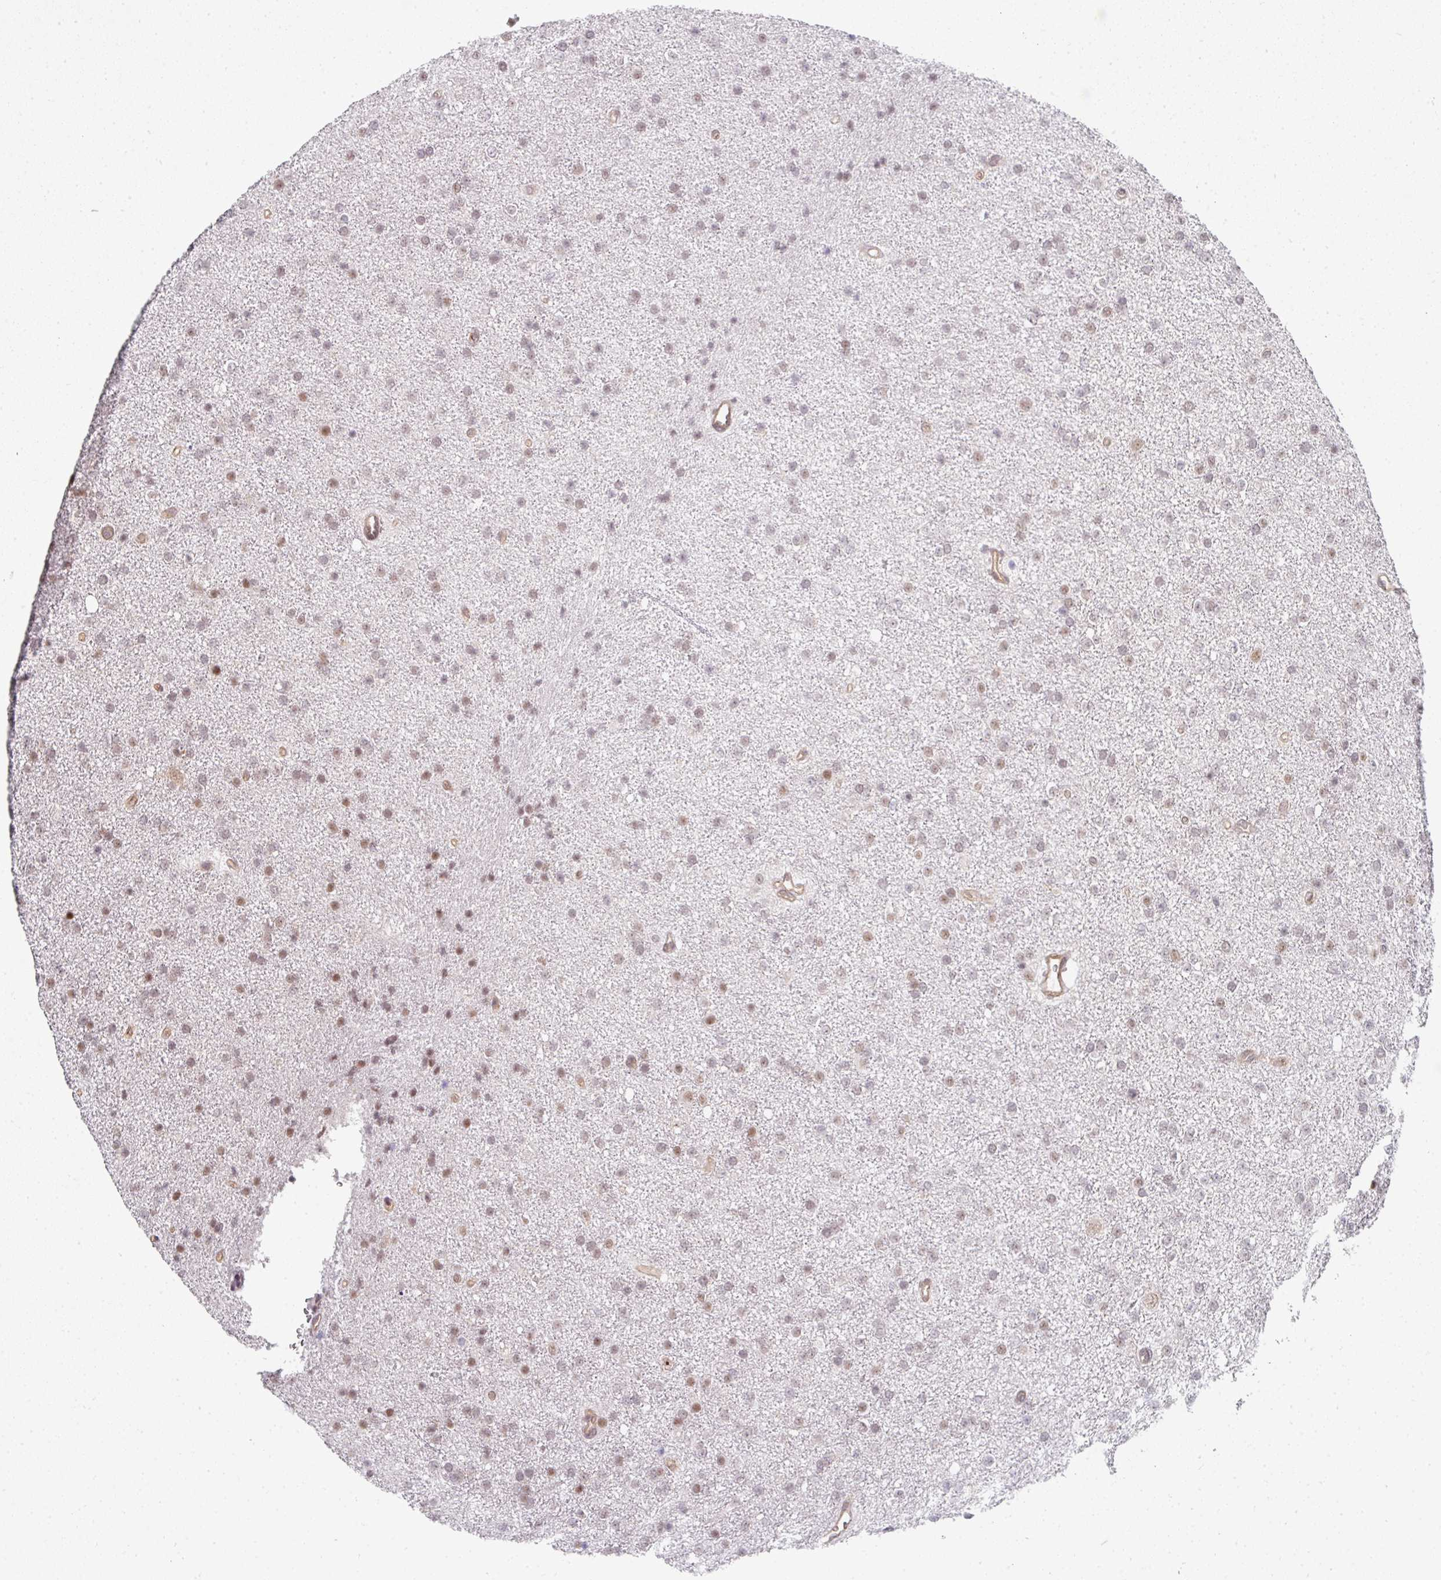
{"staining": {"intensity": "weak", "quantity": "25%-75%", "location": "nuclear"}, "tissue": "glioma", "cell_type": "Tumor cells", "image_type": "cancer", "snomed": [{"axis": "morphology", "description": "Glioma, malignant, Low grade"}, {"axis": "topography", "description": "Brain"}], "caption": "Human low-grade glioma (malignant) stained with a protein marker reveals weak staining in tumor cells.", "gene": "TMCC1", "patient": {"sex": "female", "age": 34}}